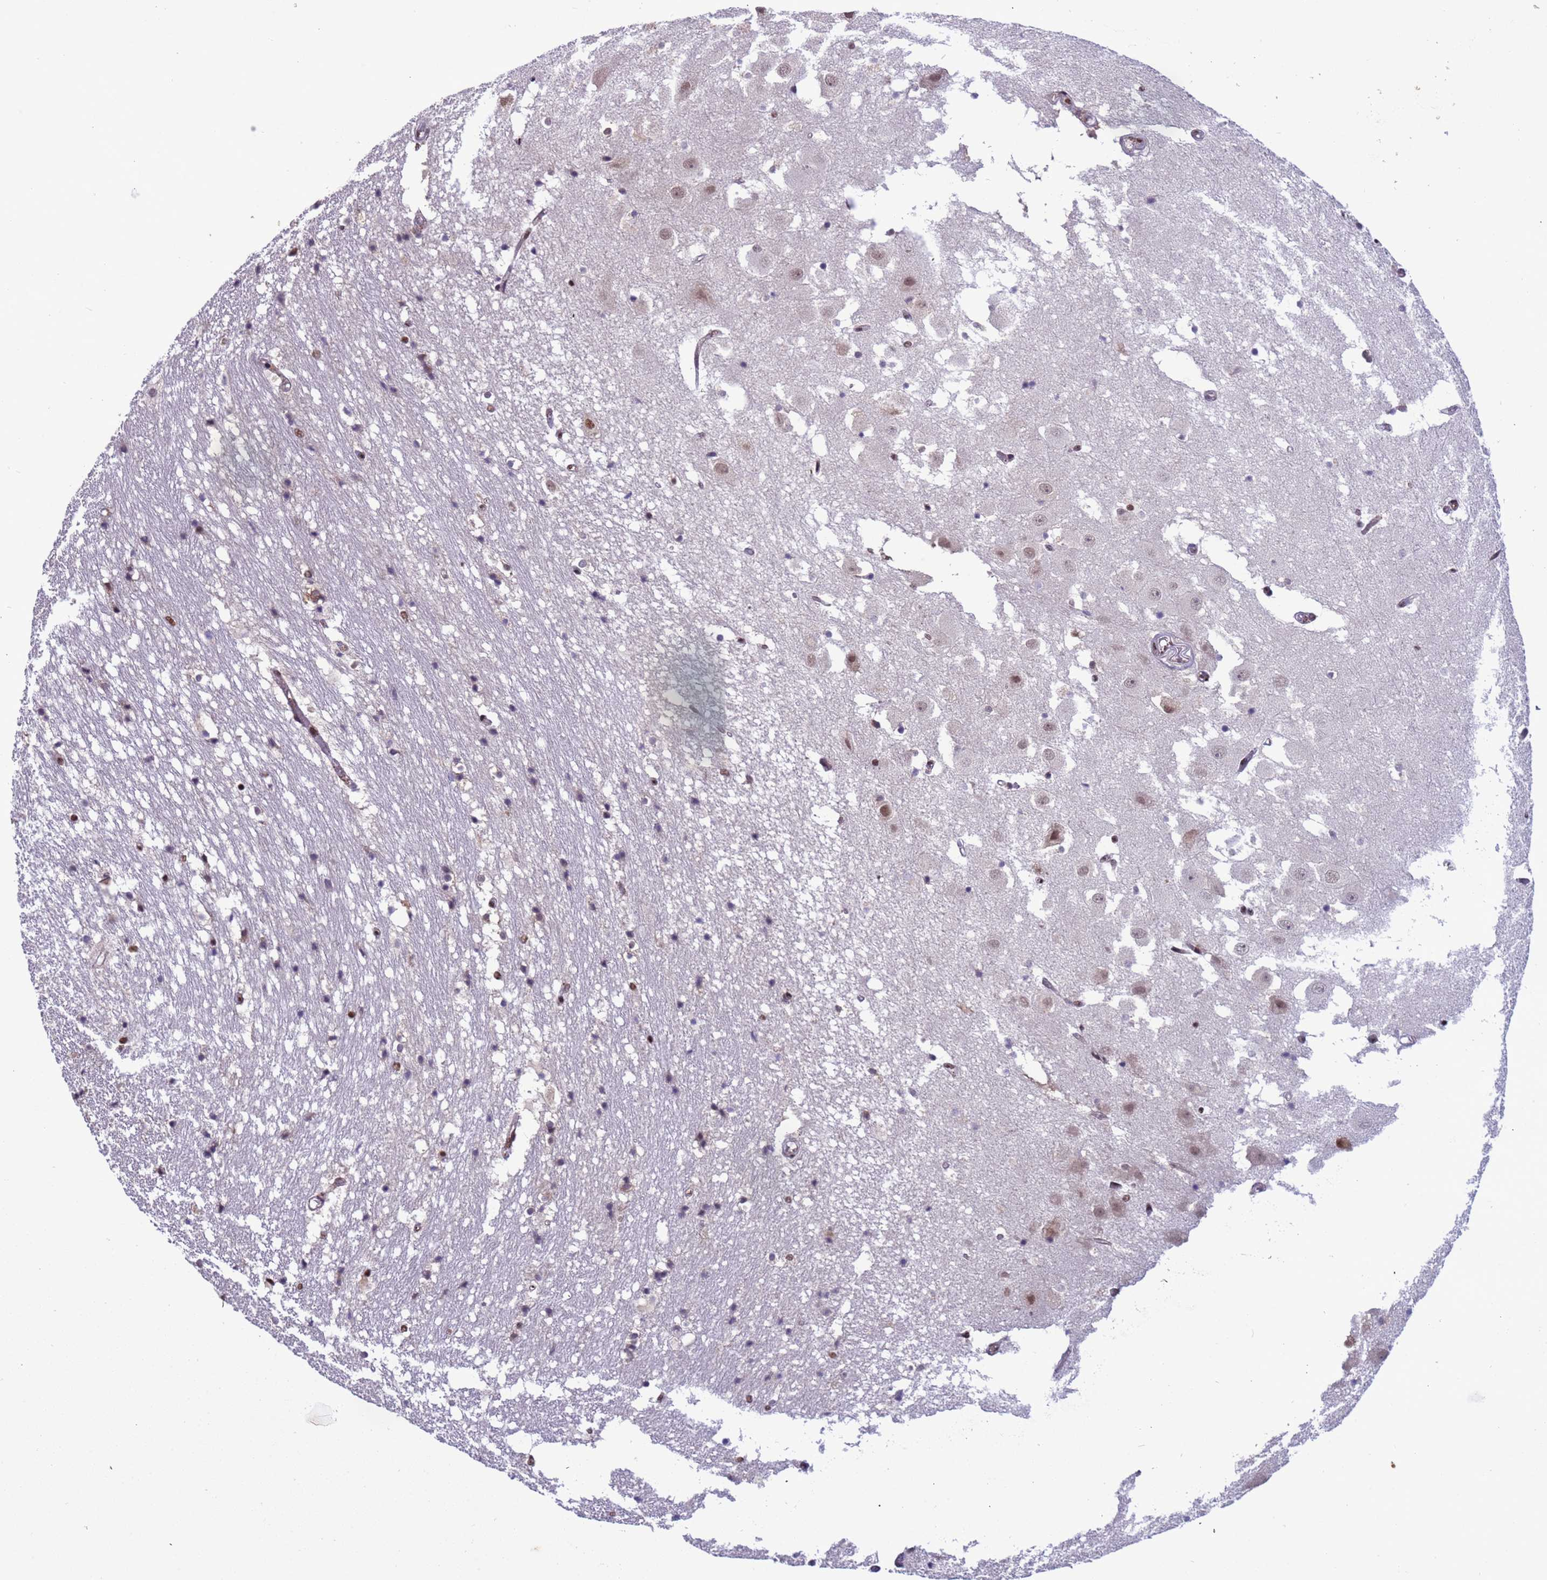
{"staining": {"intensity": "moderate", "quantity": "<25%", "location": "nuclear"}, "tissue": "hippocampus", "cell_type": "Glial cells", "image_type": "normal", "snomed": [{"axis": "morphology", "description": "Normal tissue, NOS"}, {"axis": "topography", "description": "Hippocampus"}], "caption": "Glial cells demonstrate low levels of moderate nuclear staining in about <25% of cells in normal human hippocampus.", "gene": "SRRT", "patient": {"sex": "female", "age": 52}}